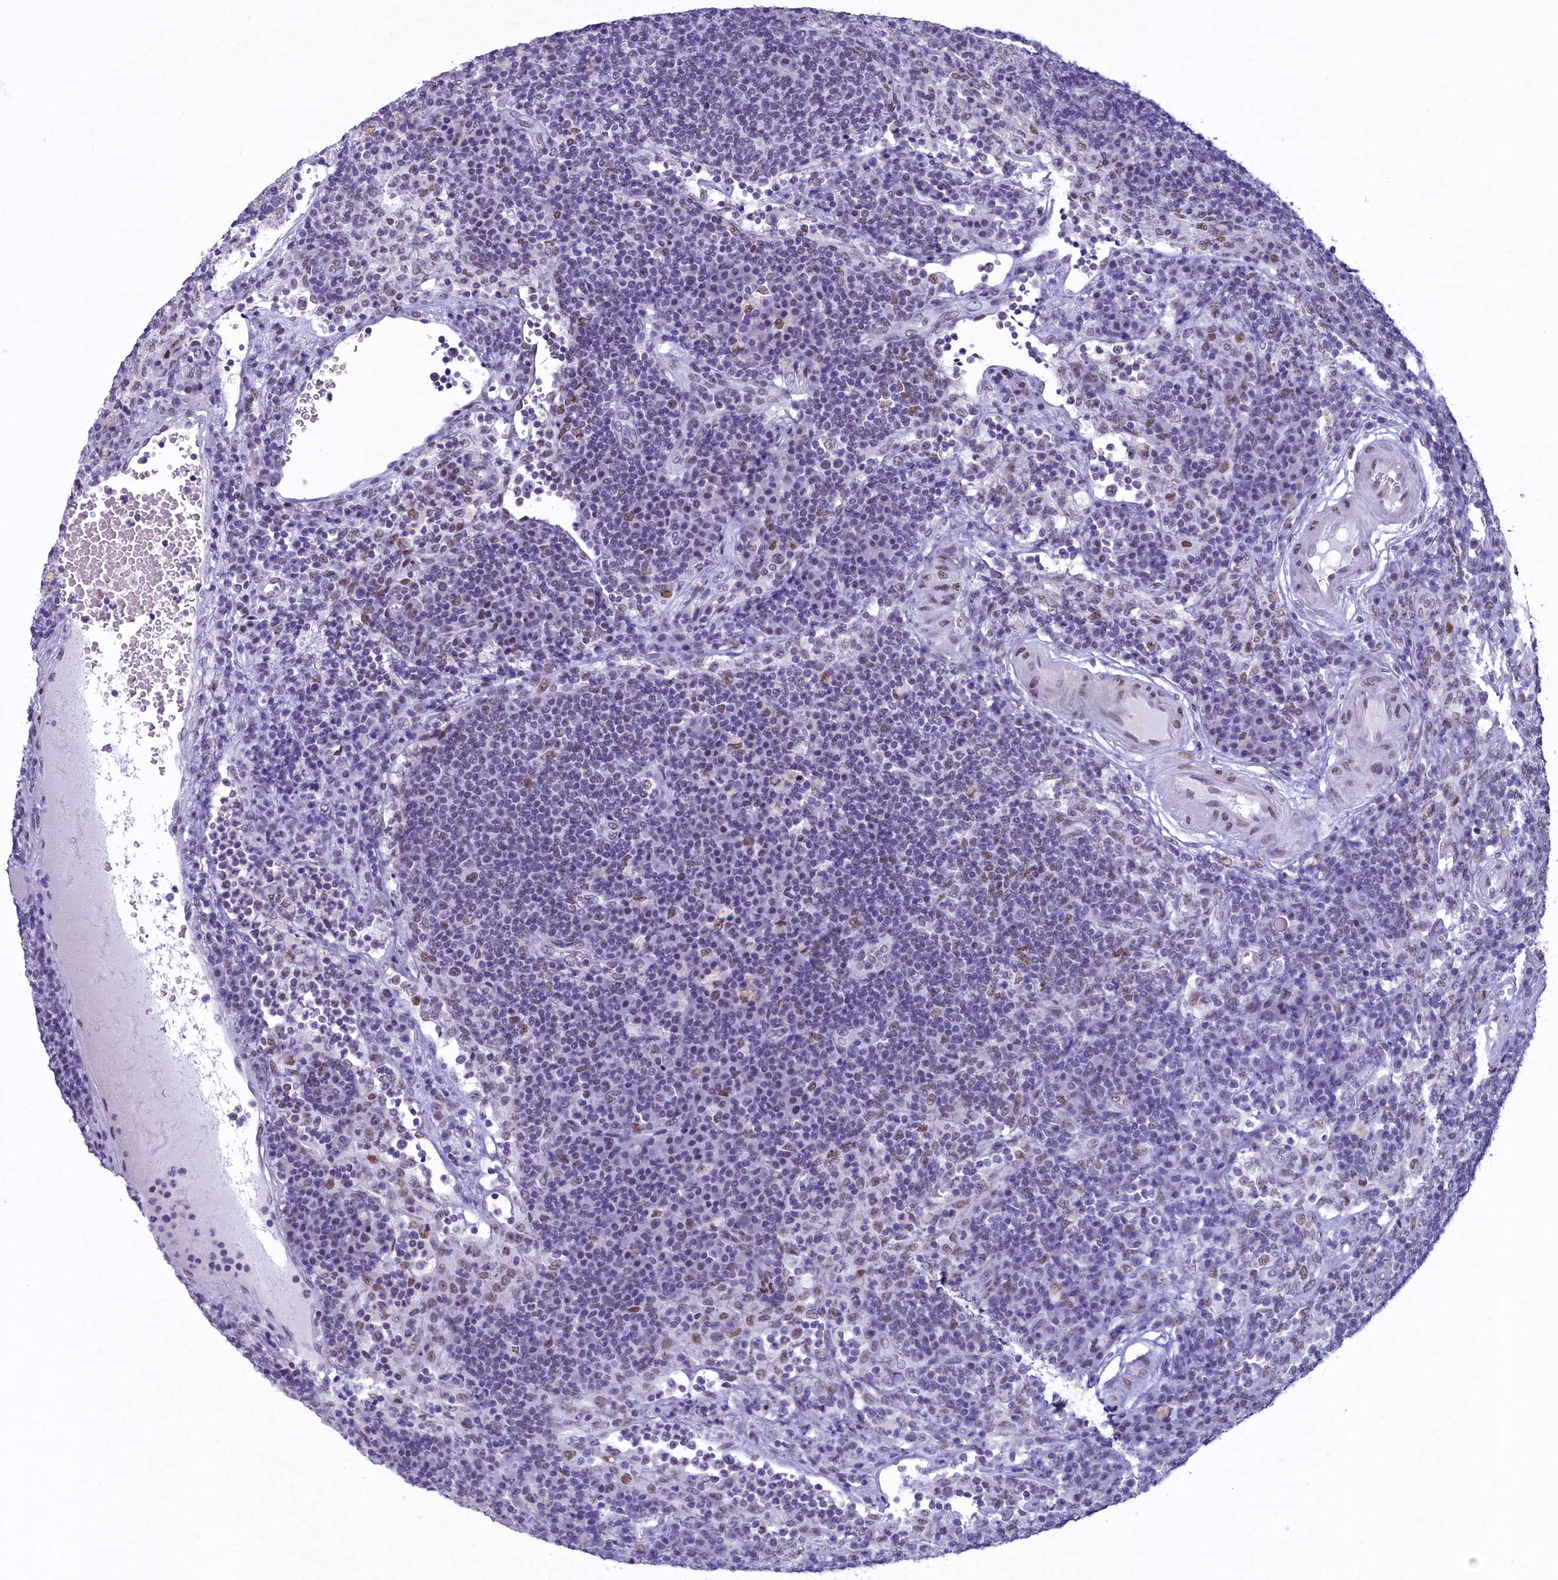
{"staining": {"intensity": "moderate", "quantity": ">75%", "location": "nuclear"}, "tissue": "lymph node", "cell_type": "Germinal center cells", "image_type": "normal", "snomed": [{"axis": "morphology", "description": "Normal tissue, NOS"}, {"axis": "topography", "description": "Lymph node"}], "caption": "Protein staining reveals moderate nuclear positivity in about >75% of germinal center cells in normal lymph node.", "gene": "SUGP2", "patient": {"sex": "female", "age": 70}}